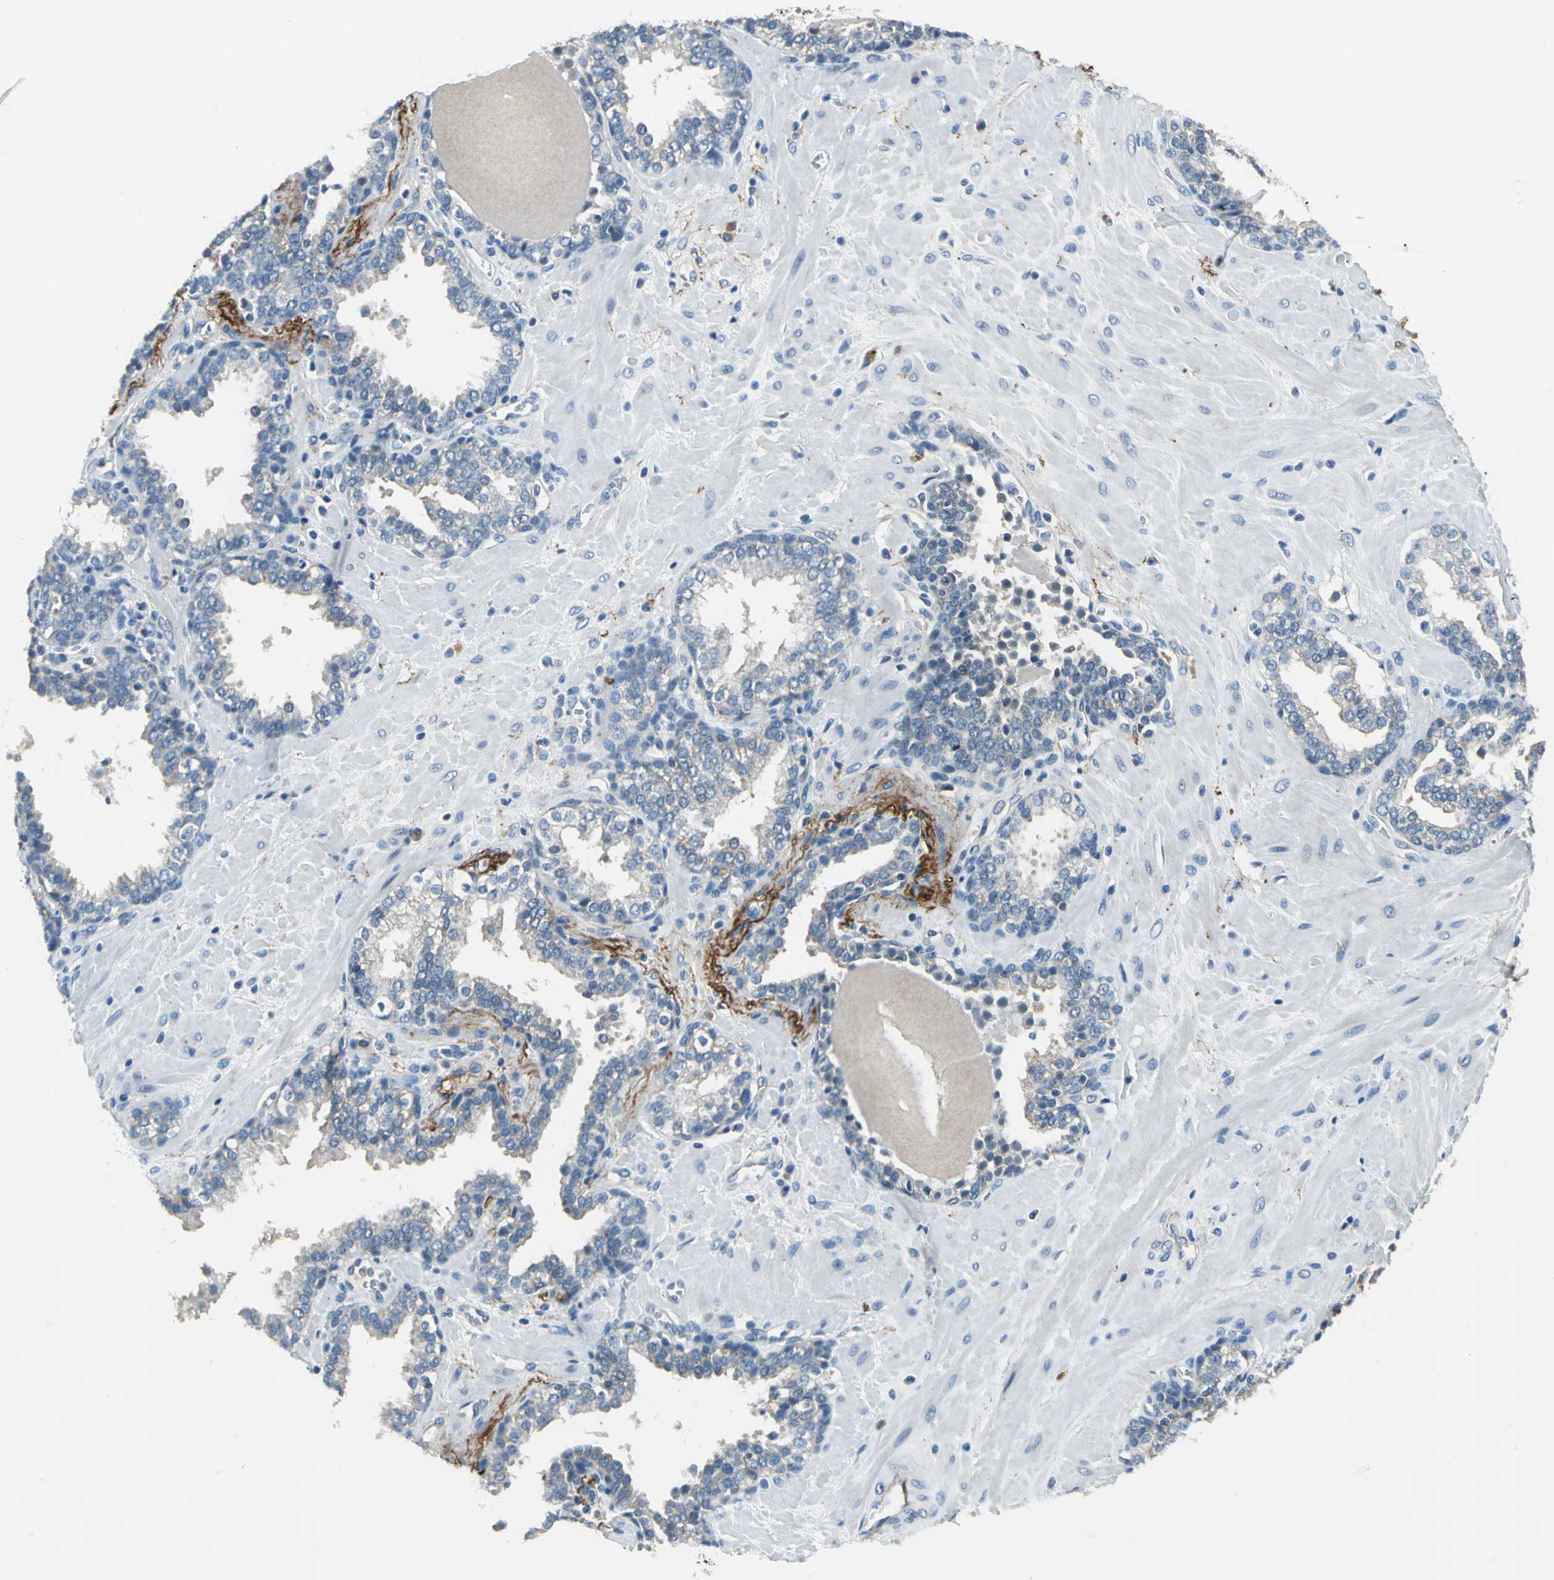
{"staining": {"intensity": "negative", "quantity": "none", "location": "none"}, "tissue": "prostate", "cell_type": "Glandular cells", "image_type": "normal", "snomed": [{"axis": "morphology", "description": "Normal tissue, NOS"}, {"axis": "topography", "description": "Prostate"}], "caption": "High magnification brightfield microscopy of normal prostate stained with DAB (3,3'-diaminobenzidine) (brown) and counterstained with hematoxylin (blue): glandular cells show no significant staining. (DAB (3,3'-diaminobenzidine) immunohistochemistry, high magnification).", "gene": "SLC16A7", "patient": {"sex": "male", "age": 51}}